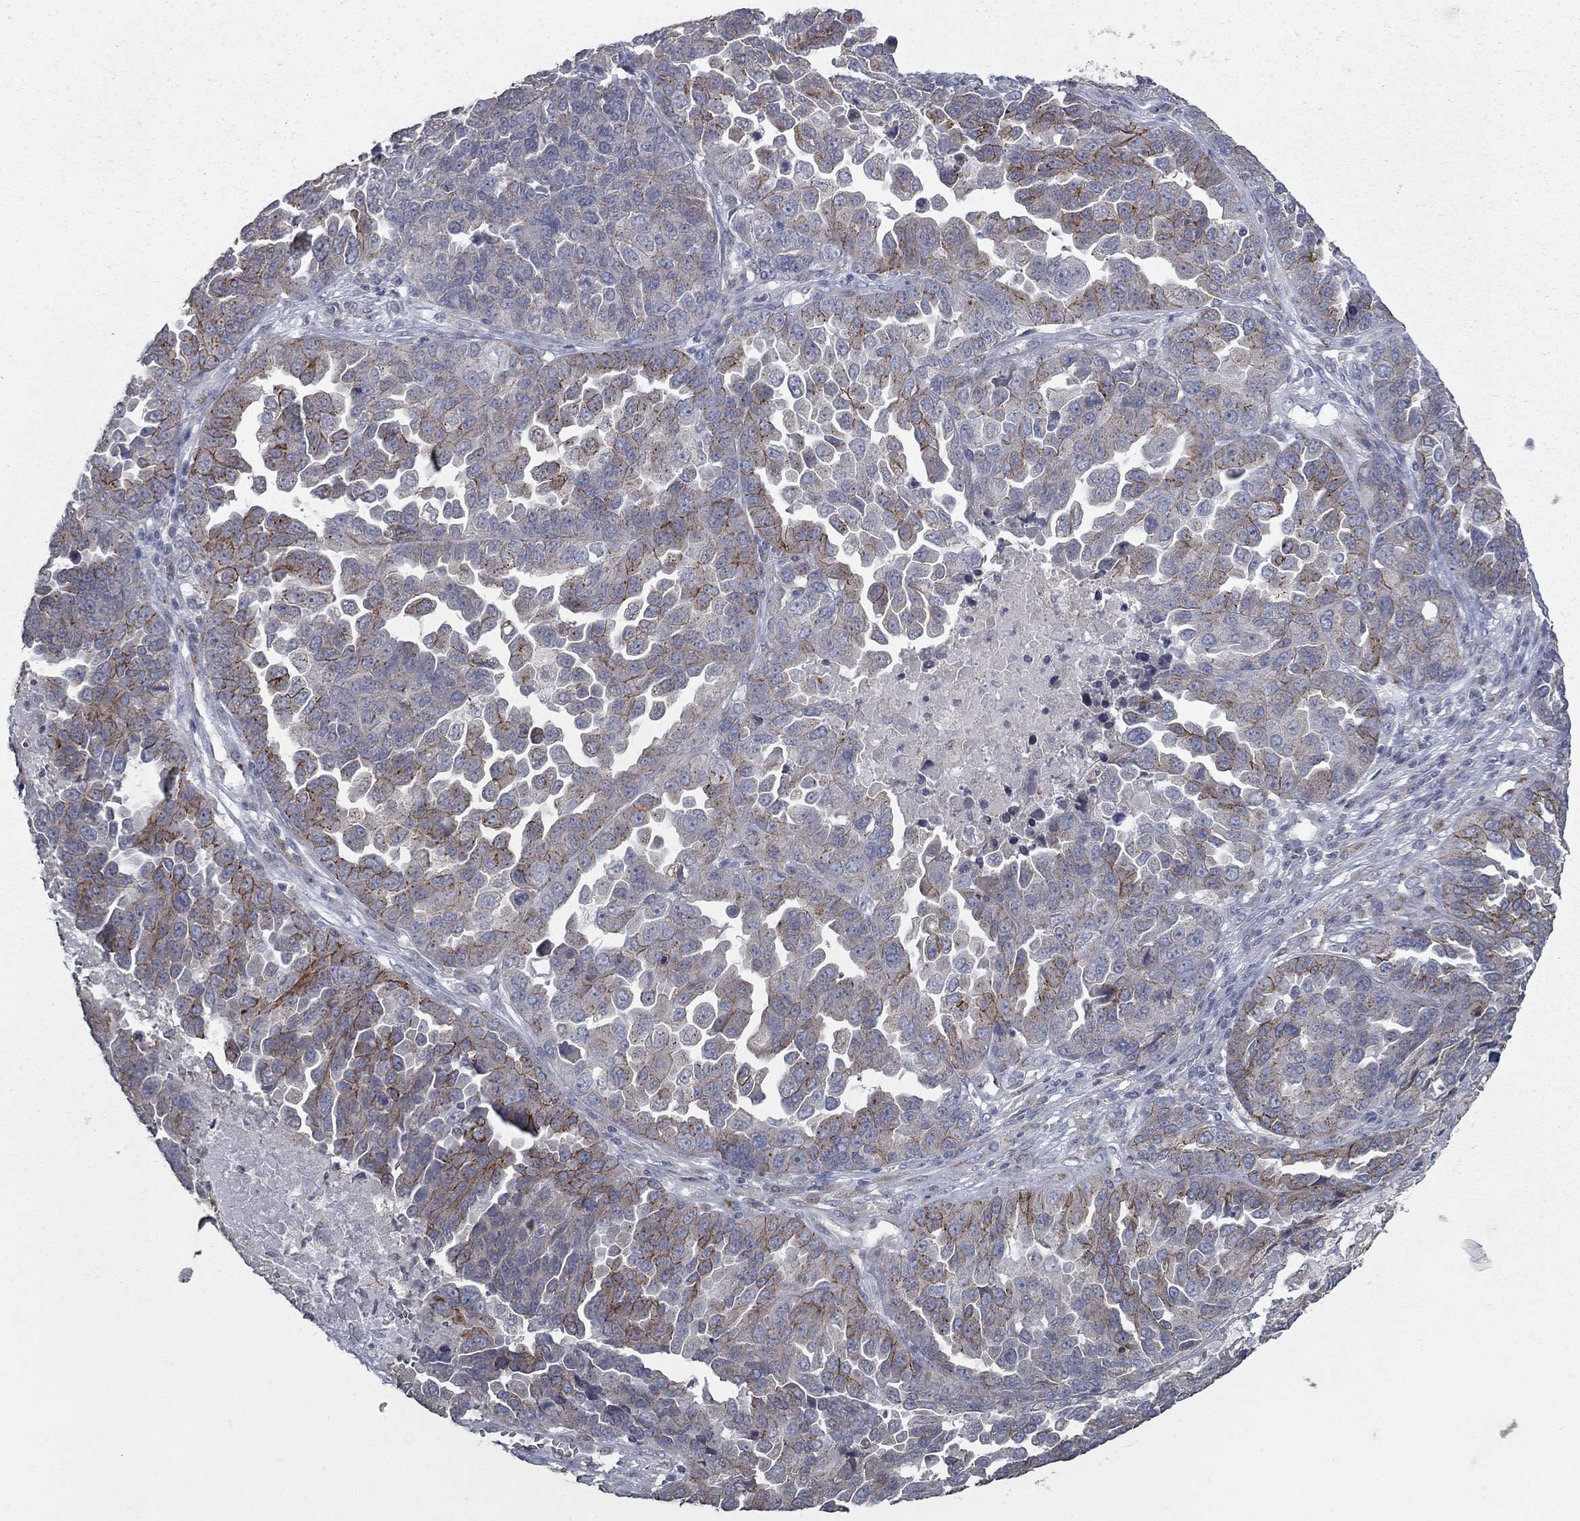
{"staining": {"intensity": "strong", "quantity": "<25%", "location": "cytoplasmic/membranous"}, "tissue": "ovarian cancer", "cell_type": "Tumor cells", "image_type": "cancer", "snomed": [{"axis": "morphology", "description": "Cystadenocarcinoma, serous, NOS"}, {"axis": "topography", "description": "Ovary"}], "caption": "About <25% of tumor cells in serous cystadenocarcinoma (ovarian) exhibit strong cytoplasmic/membranous protein positivity as visualized by brown immunohistochemical staining.", "gene": "KIAA0319L", "patient": {"sex": "female", "age": 87}}